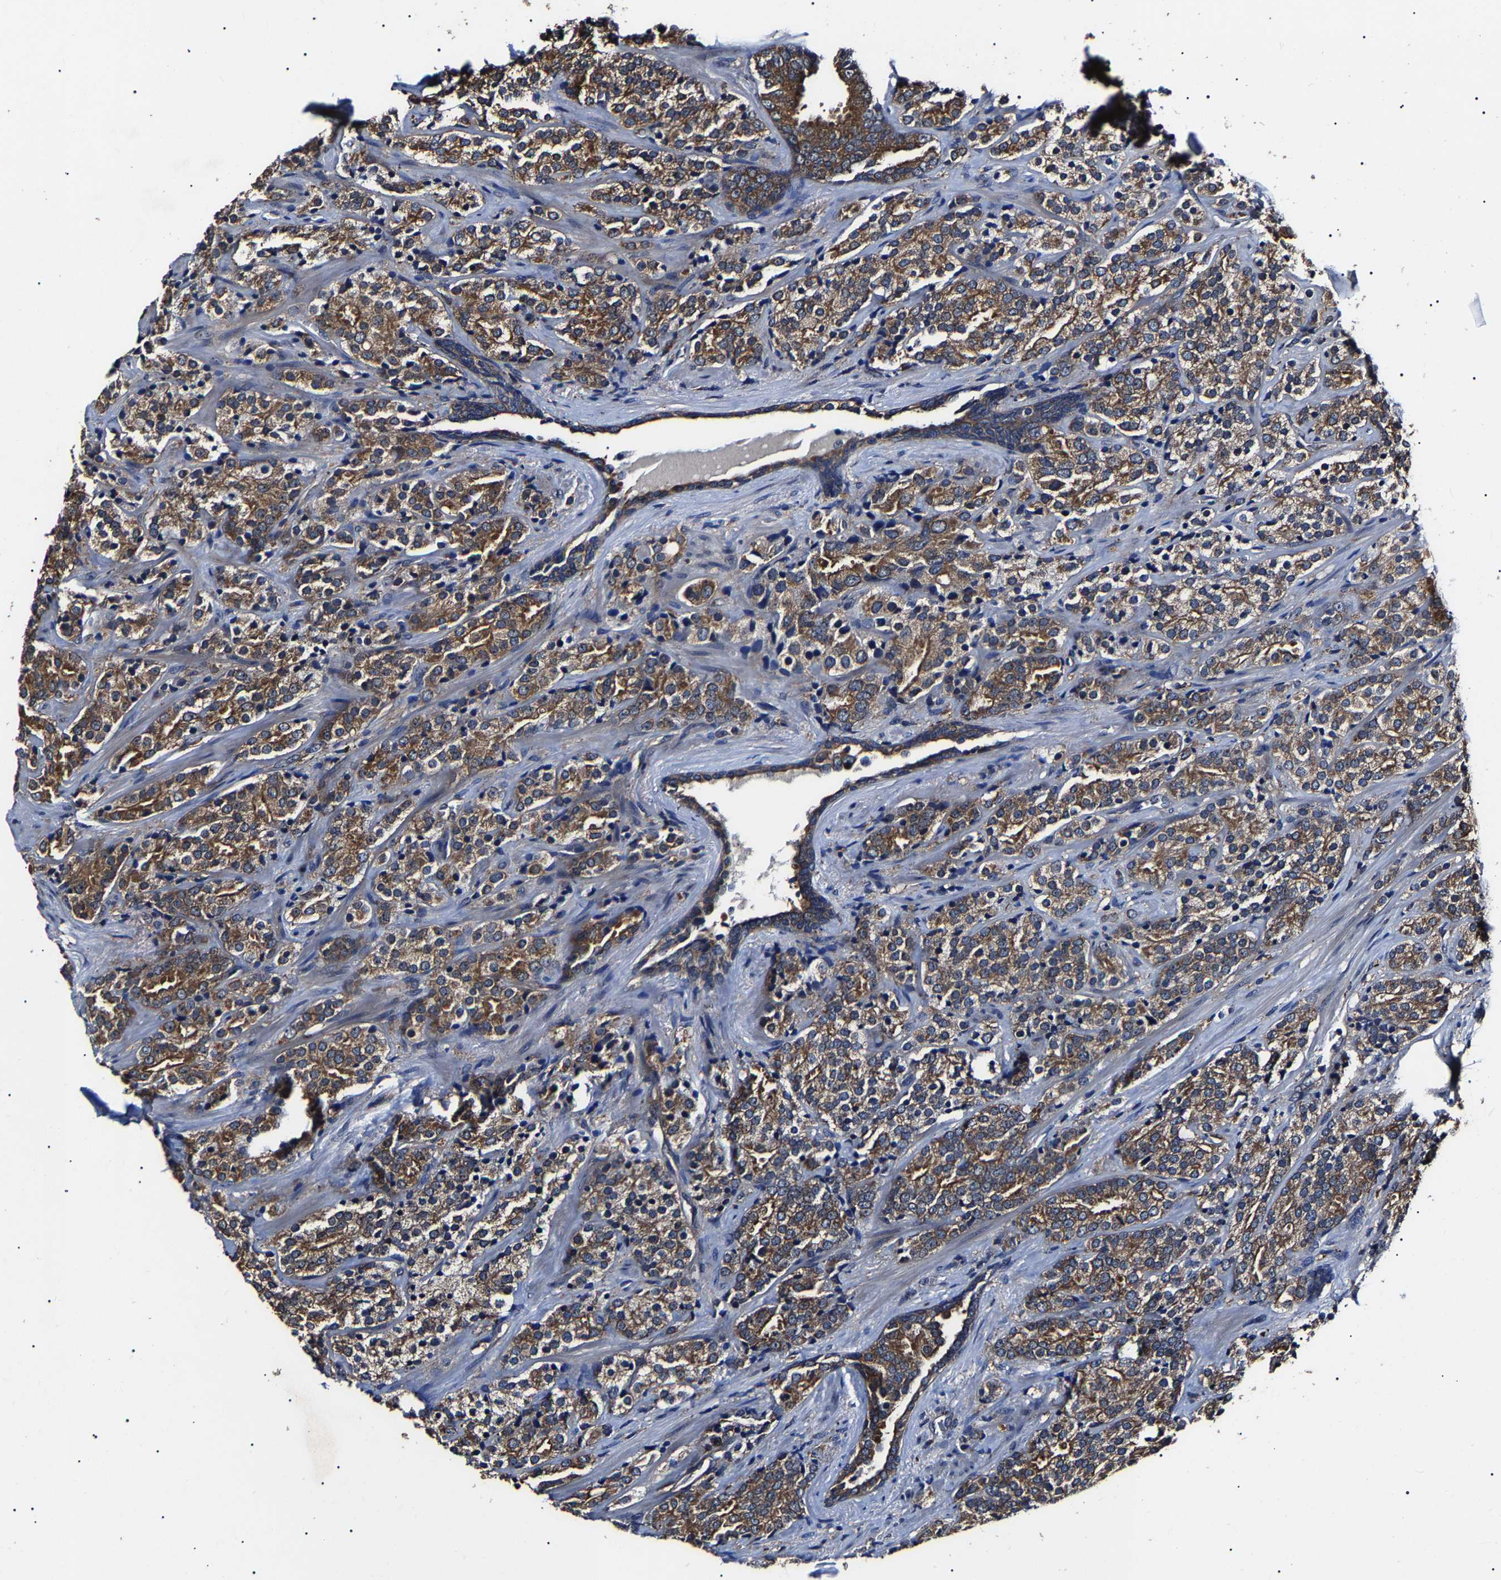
{"staining": {"intensity": "moderate", "quantity": ">75%", "location": "cytoplasmic/membranous"}, "tissue": "prostate cancer", "cell_type": "Tumor cells", "image_type": "cancer", "snomed": [{"axis": "morphology", "description": "Adenocarcinoma, High grade"}, {"axis": "topography", "description": "Prostate"}], "caption": "This is an image of immunohistochemistry staining of prostate cancer, which shows moderate positivity in the cytoplasmic/membranous of tumor cells.", "gene": "CCT8", "patient": {"sex": "male", "age": 71}}